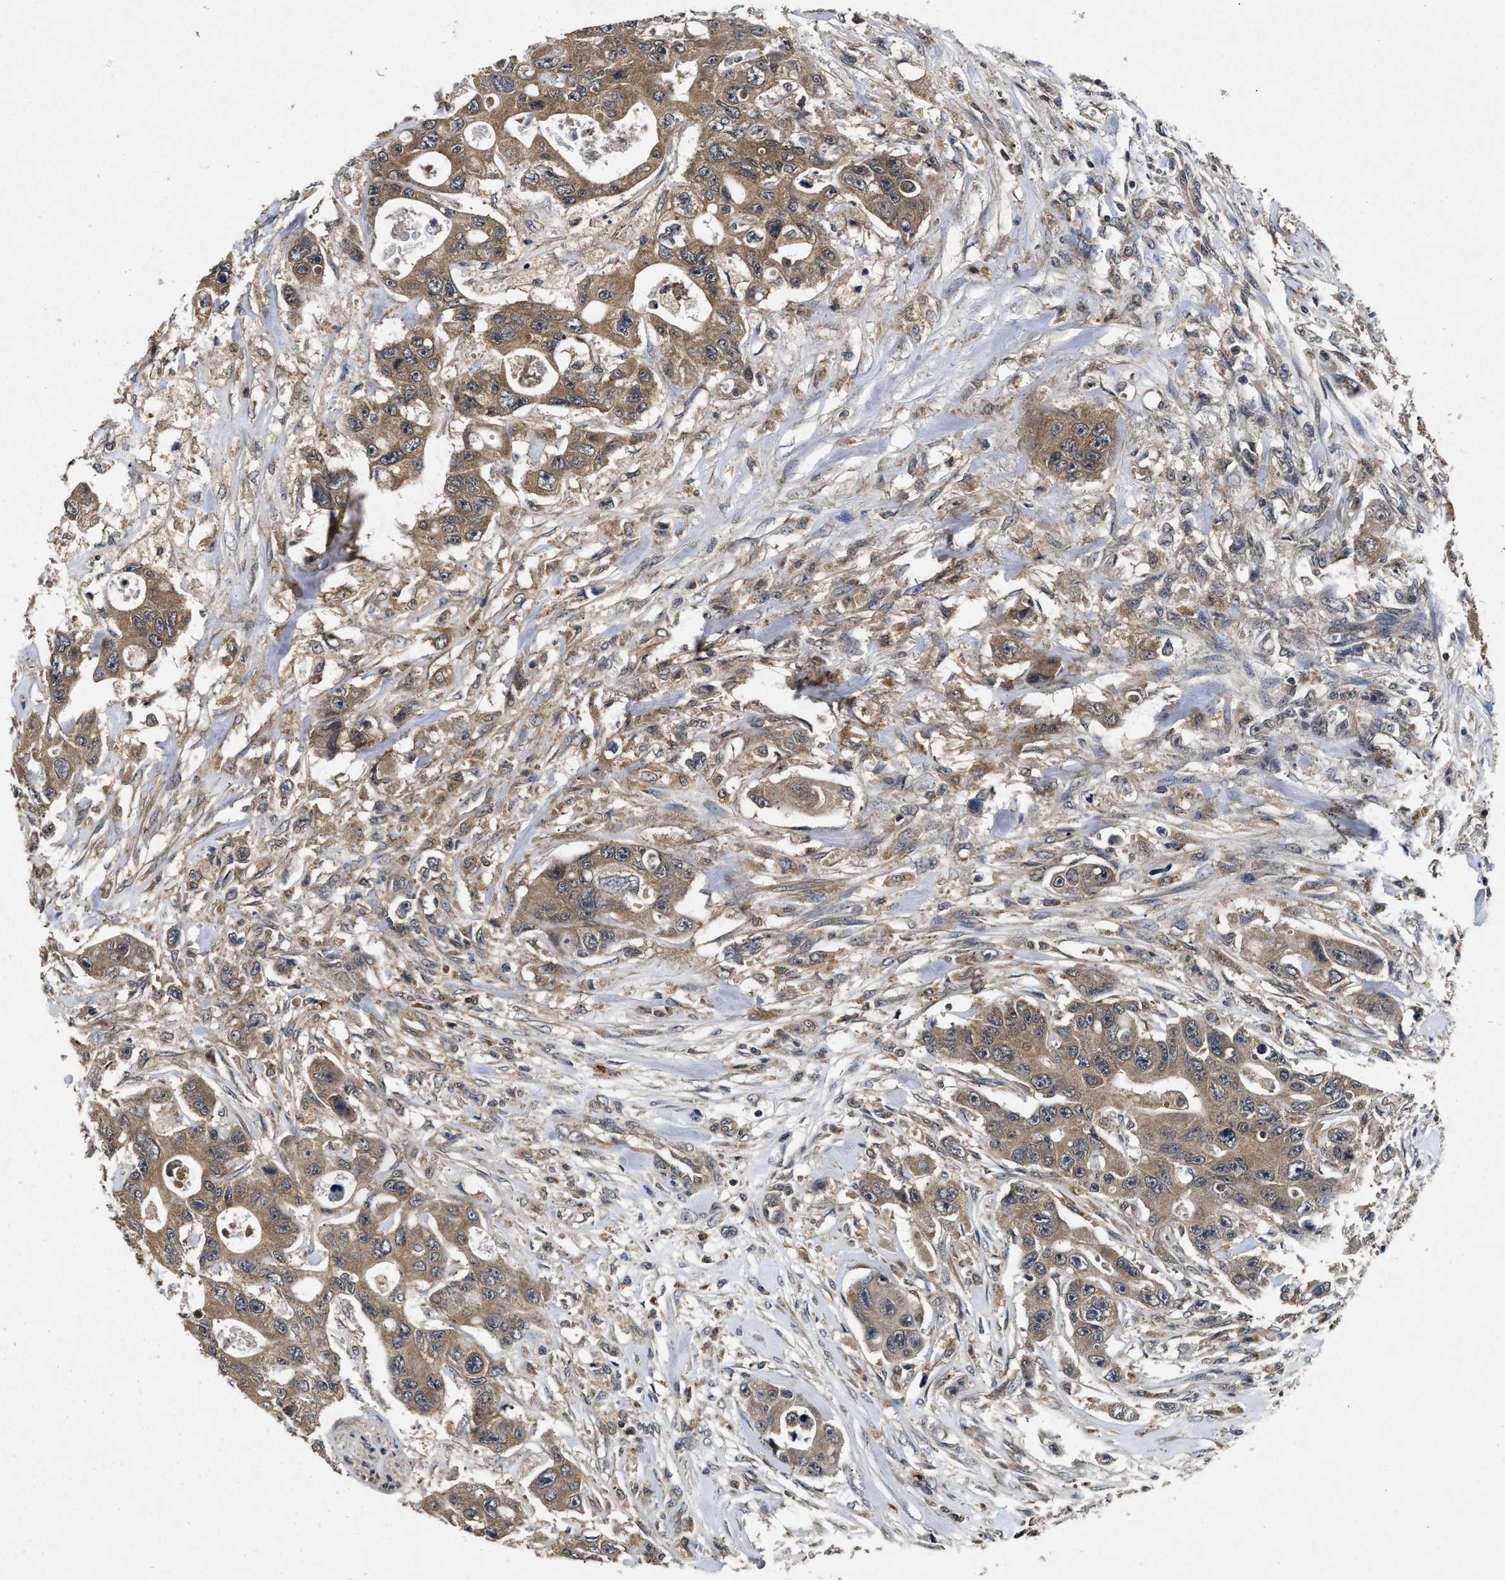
{"staining": {"intensity": "moderate", "quantity": ">75%", "location": "cytoplasmic/membranous"}, "tissue": "colorectal cancer", "cell_type": "Tumor cells", "image_type": "cancer", "snomed": [{"axis": "morphology", "description": "Adenocarcinoma, NOS"}, {"axis": "topography", "description": "Colon"}], "caption": "Immunohistochemical staining of colorectal cancer reveals medium levels of moderate cytoplasmic/membranous staining in about >75% of tumor cells.", "gene": "PDAP1", "patient": {"sex": "female", "age": 46}}